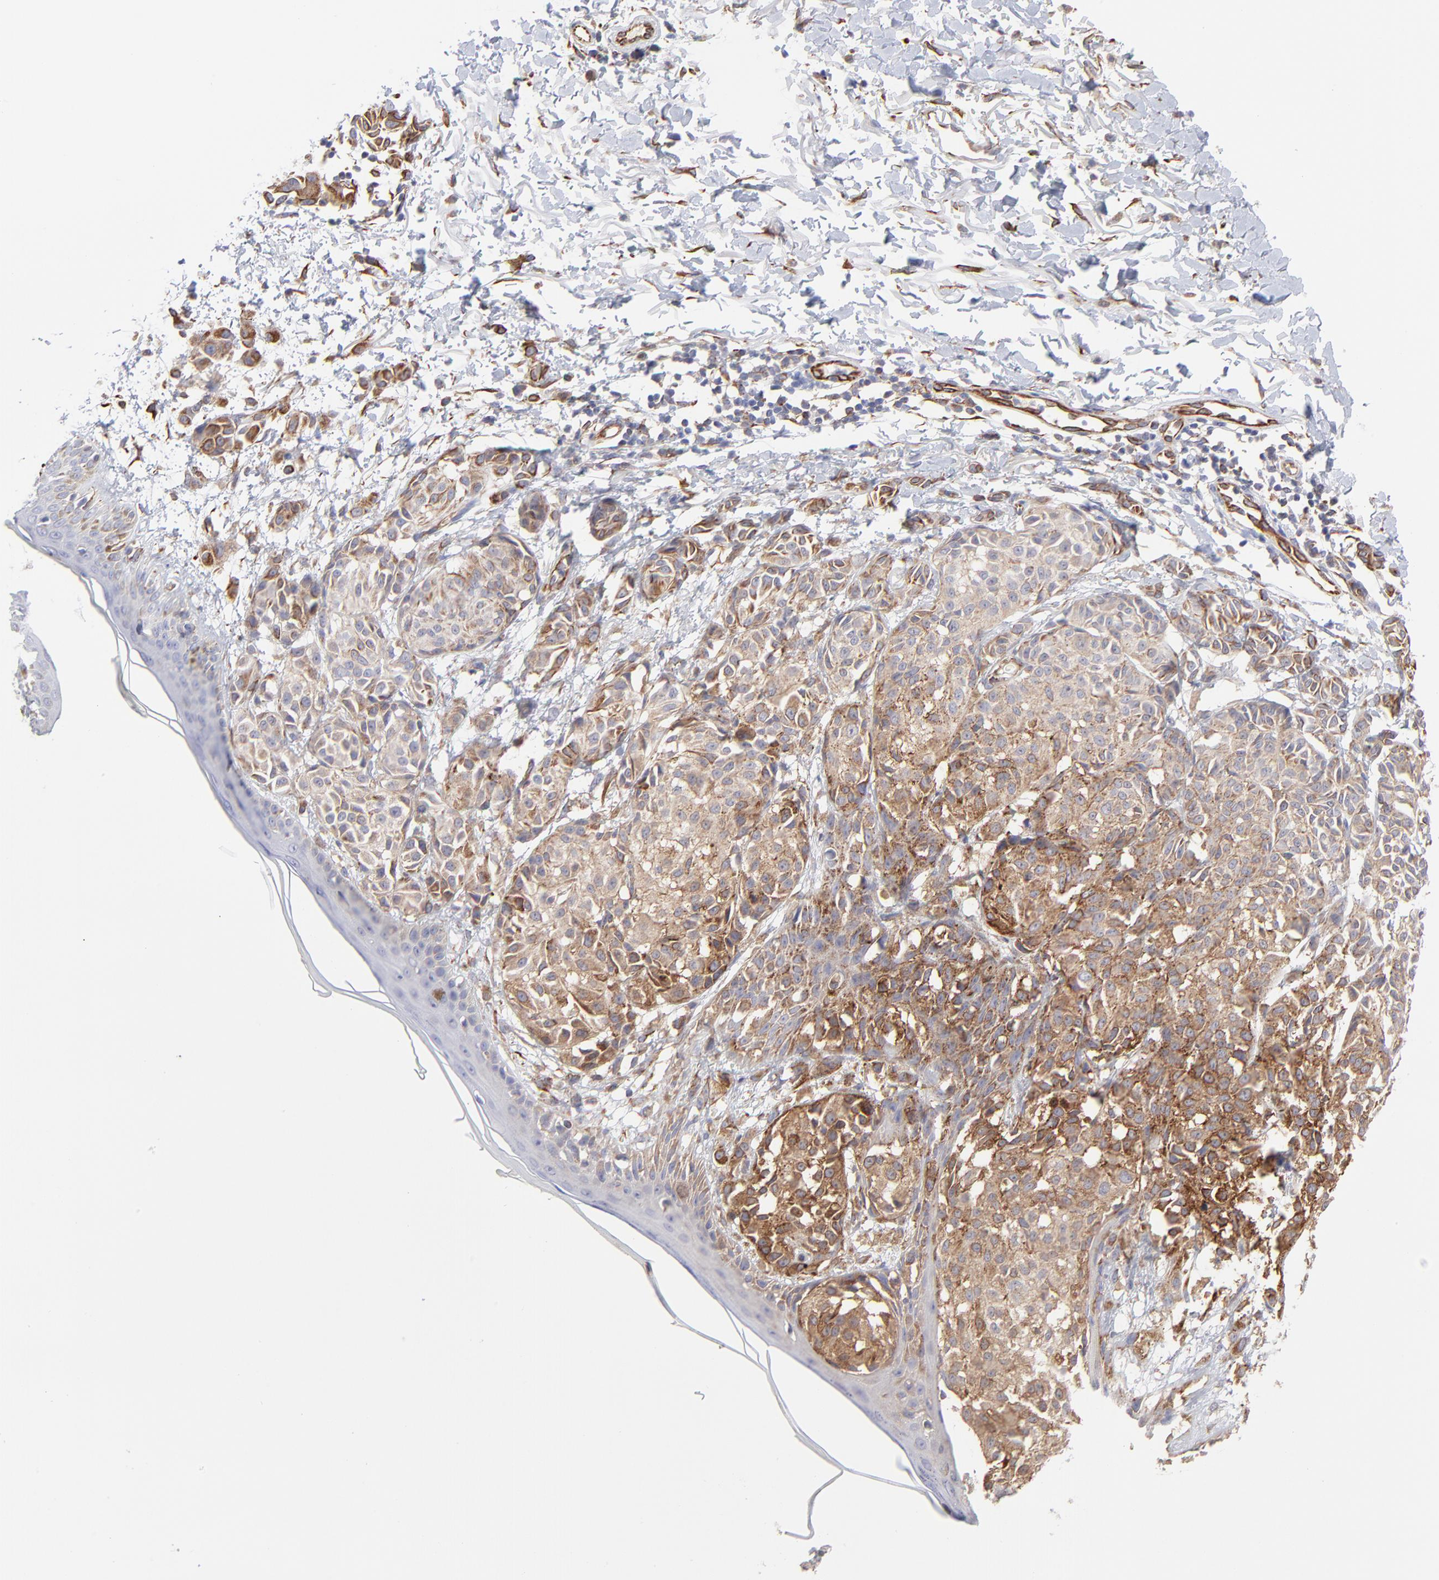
{"staining": {"intensity": "moderate", "quantity": ">75%", "location": "cytoplasmic/membranous"}, "tissue": "melanoma", "cell_type": "Tumor cells", "image_type": "cancer", "snomed": [{"axis": "morphology", "description": "Malignant melanoma, NOS"}, {"axis": "topography", "description": "Skin"}], "caption": "This photomicrograph reveals malignant melanoma stained with immunohistochemistry to label a protein in brown. The cytoplasmic/membranous of tumor cells show moderate positivity for the protein. Nuclei are counter-stained blue.", "gene": "COX8C", "patient": {"sex": "male", "age": 76}}